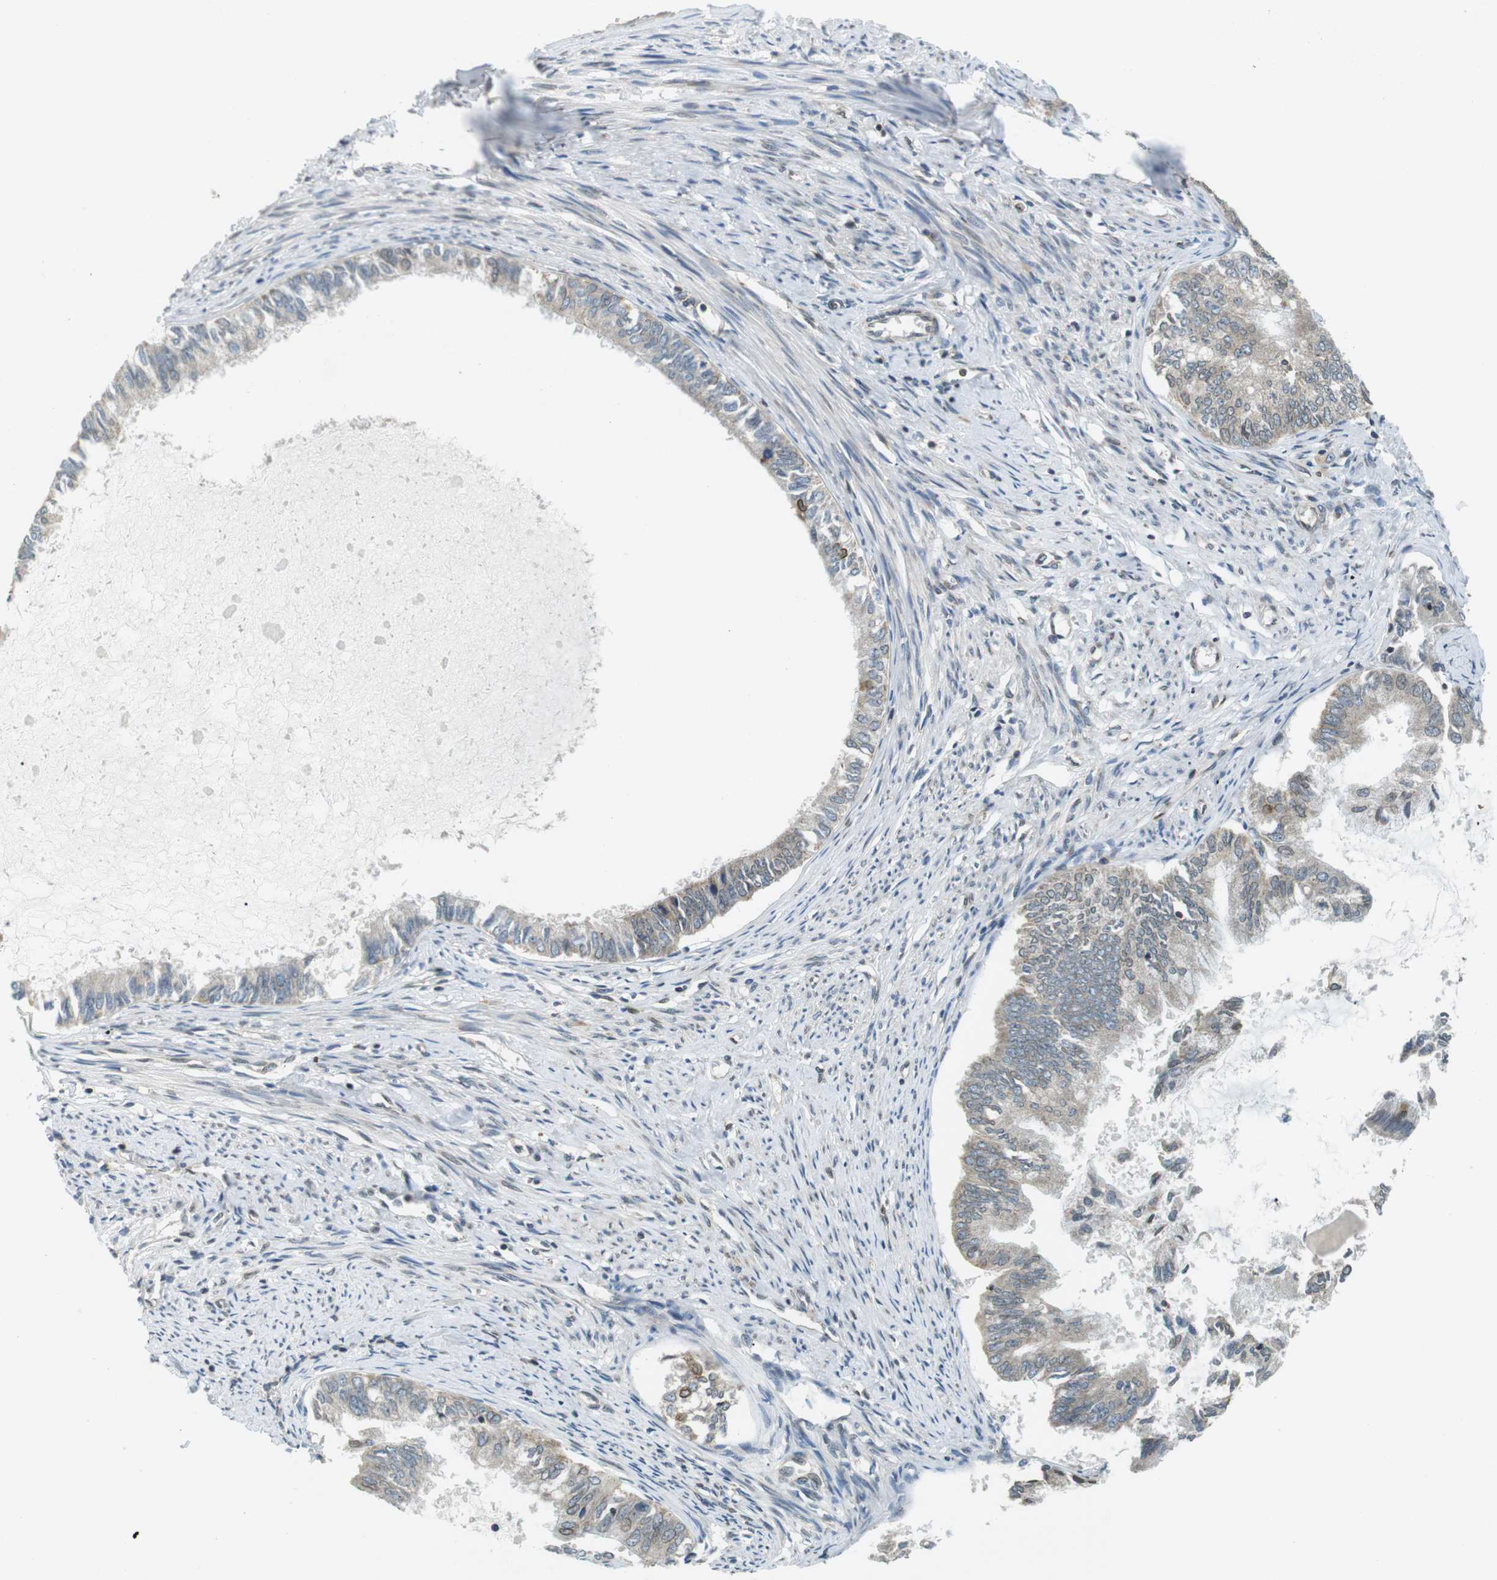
{"staining": {"intensity": "moderate", "quantity": "<25%", "location": "cytoplasmic/membranous,nuclear"}, "tissue": "endometrial cancer", "cell_type": "Tumor cells", "image_type": "cancer", "snomed": [{"axis": "morphology", "description": "Adenocarcinoma, NOS"}, {"axis": "topography", "description": "Endometrium"}], "caption": "The photomicrograph reveals staining of adenocarcinoma (endometrial), revealing moderate cytoplasmic/membranous and nuclear protein positivity (brown color) within tumor cells.", "gene": "TMX4", "patient": {"sex": "female", "age": 86}}